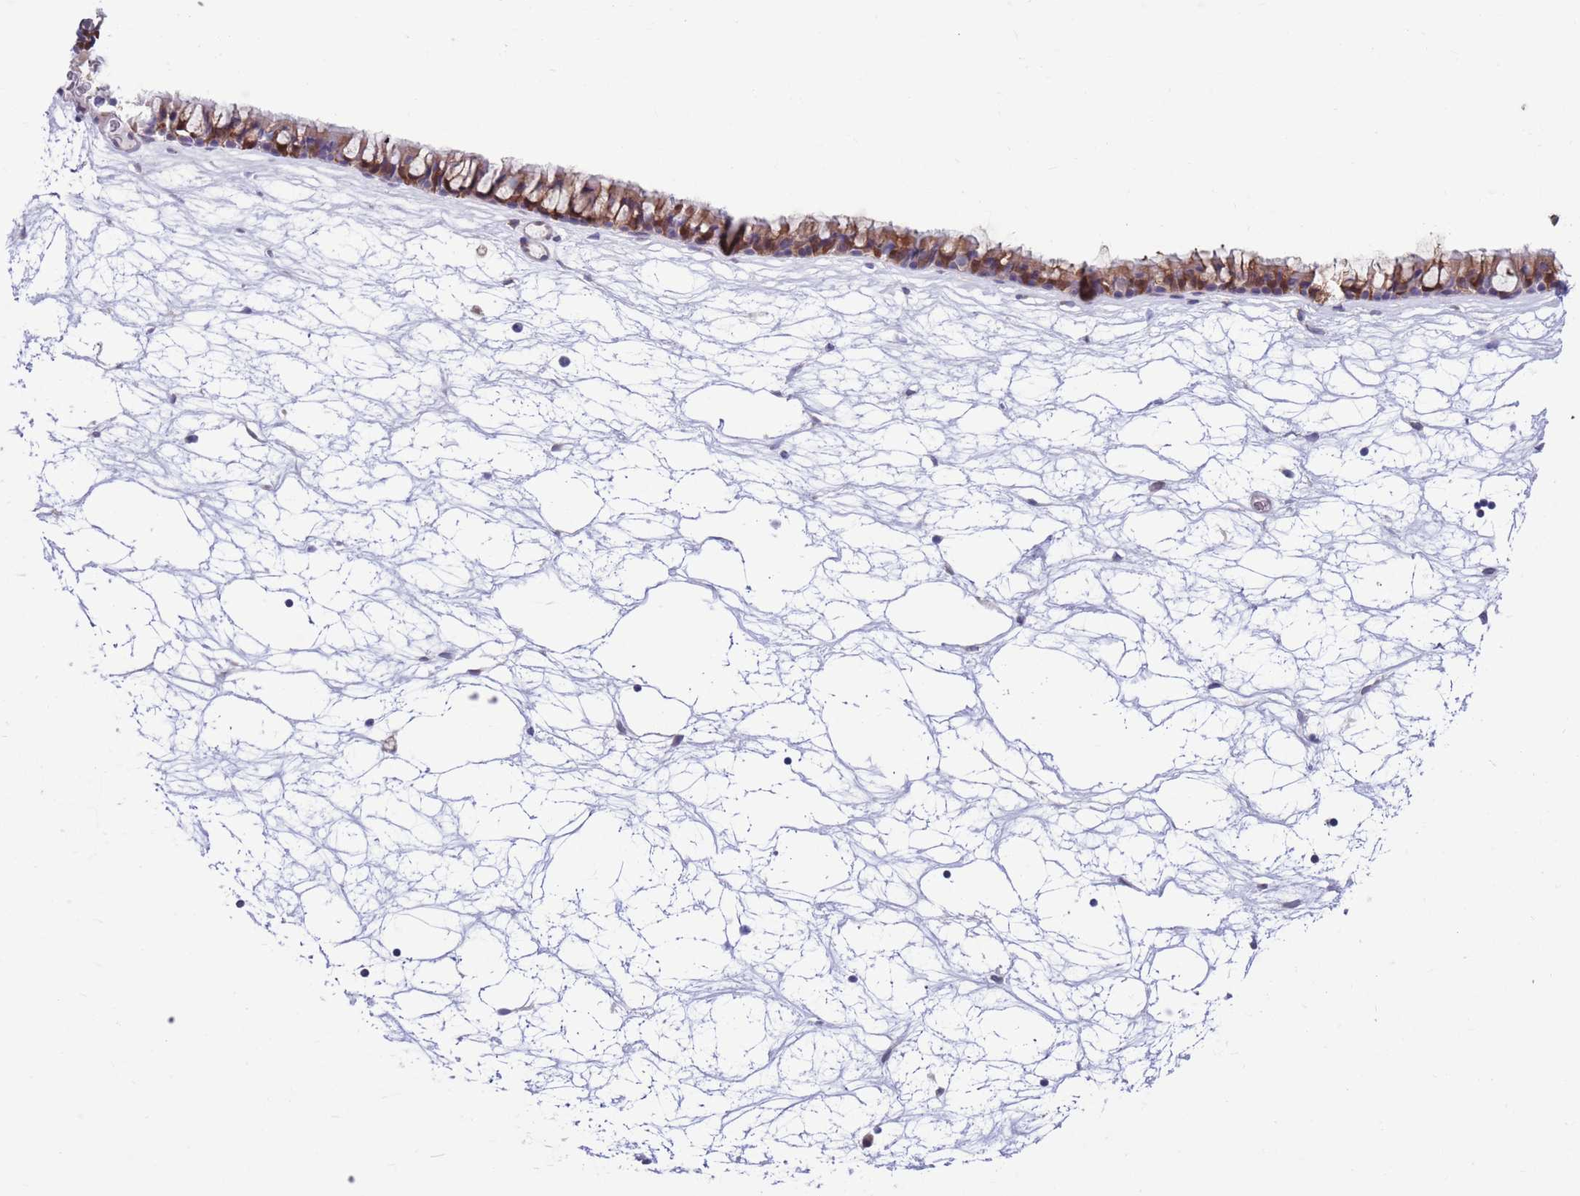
{"staining": {"intensity": "moderate", "quantity": "25%-75%", "location": "cytoplasmic/membranous,nuclear"}, "tissue": "nasopharynx", "cell_type": "Respiratory epithelial cells", "image_type": "normal", "snomed": [{"axis": "morphology", "description": "Normal tissue, NOS"}, {"axis": "topography", "description": "Nasopharynx"}], "caption": "Protein staining displays moderate cytoplasmic/membranous,nuclear expression in approximately 25%-75% of respiratory epithelial cells in unremarkable nasopharynx.", "gene": "KLHL29", "patient": {"sex": "male", "age": 64}}